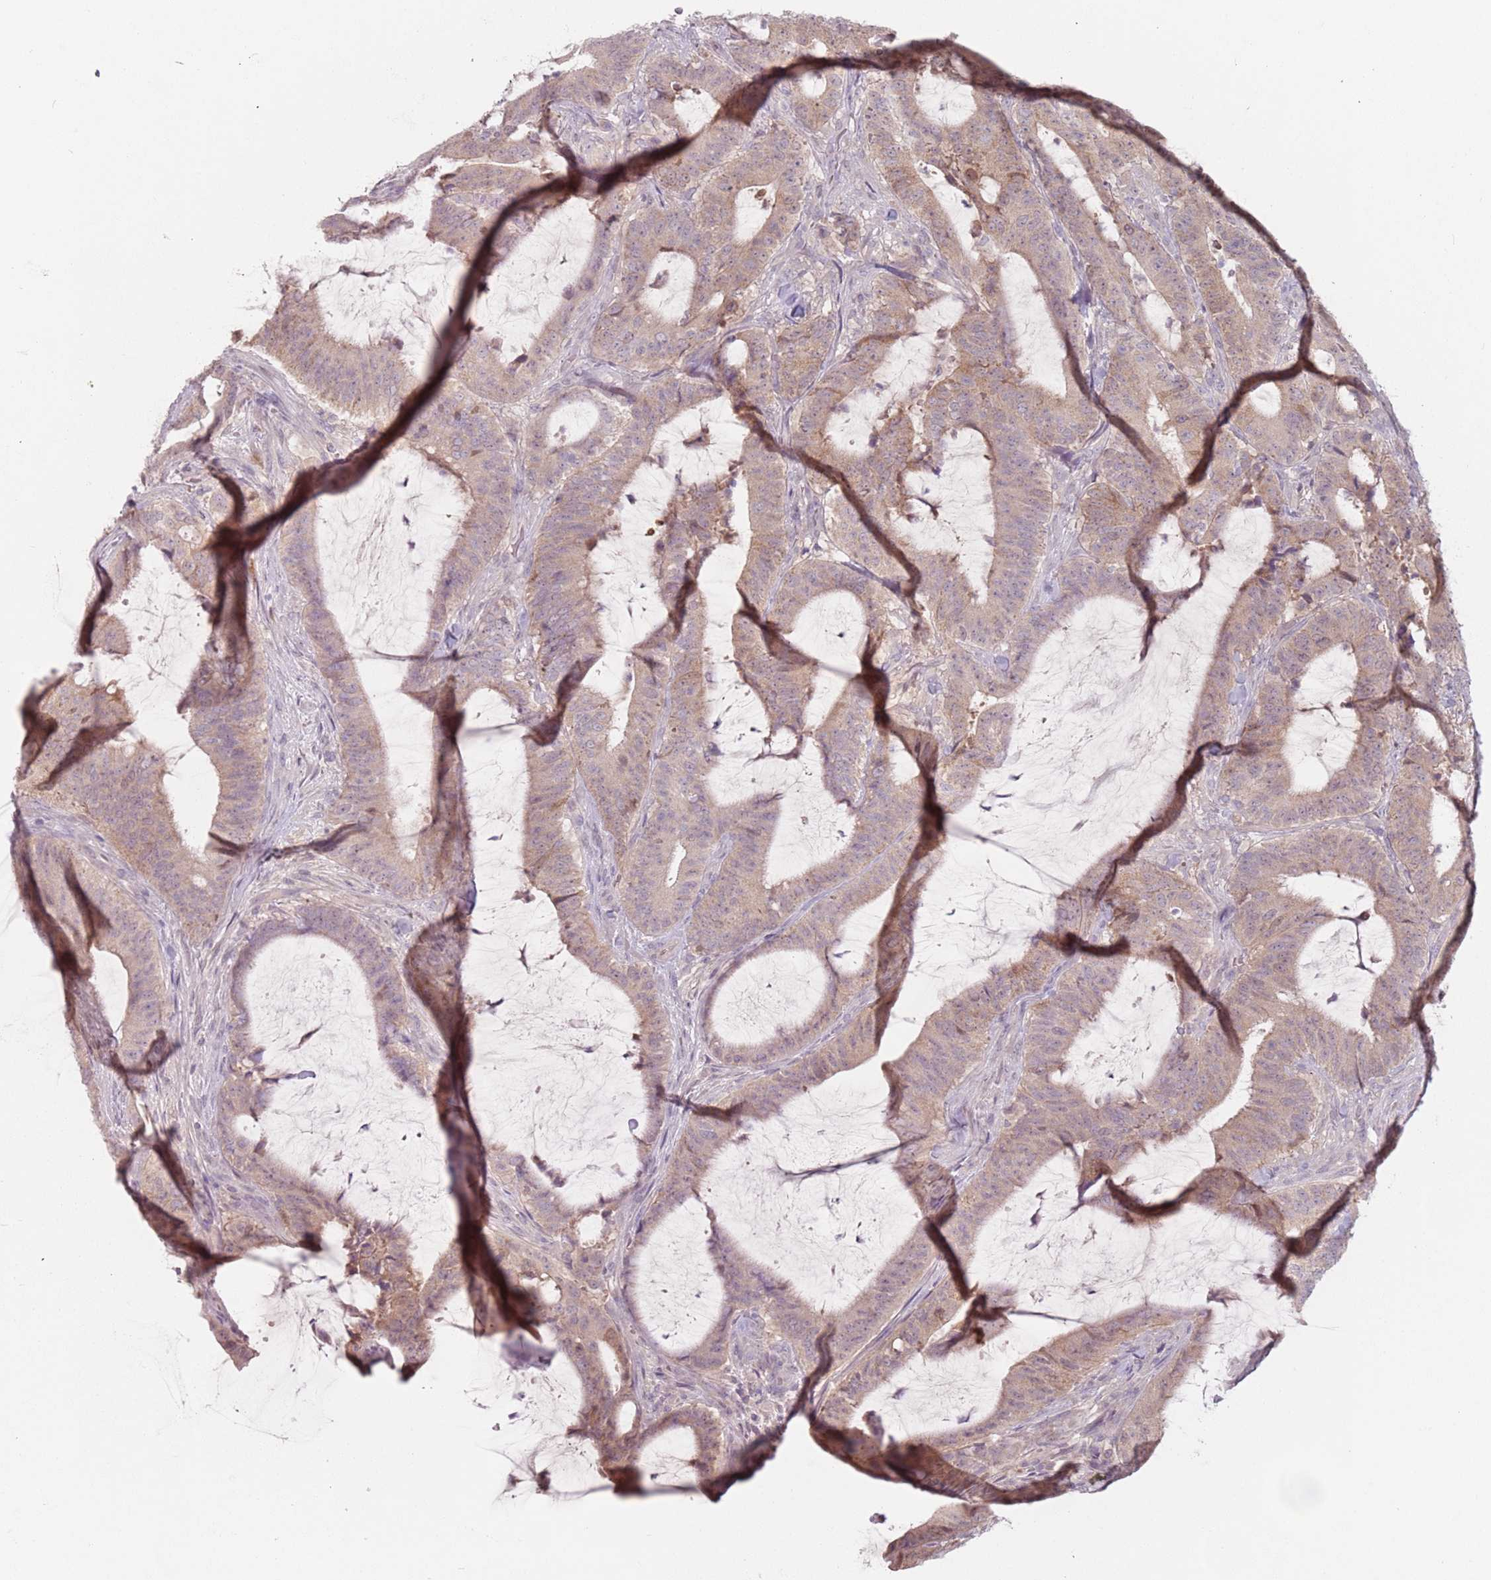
{"staining": {"intensity": "weak", "quantity": "<25%", "location": "cytoplasmic/membranous"}, "tissue": "colorectal cancer", "cell_type": "Tumor cells", "image_type": "cancer", "snomed": [{"axis": "morphology", "description": "Adenocarcinoma, NOS"}, {"axis": "topography", "description": "Colon"}], "caption": "Immunohistochemistry (IHC) of colorectal adenocarcinoma demonstrates no staining in tumor cells.", "gene": "NAXE", "patient": {"sex": "female", "age": 43}}